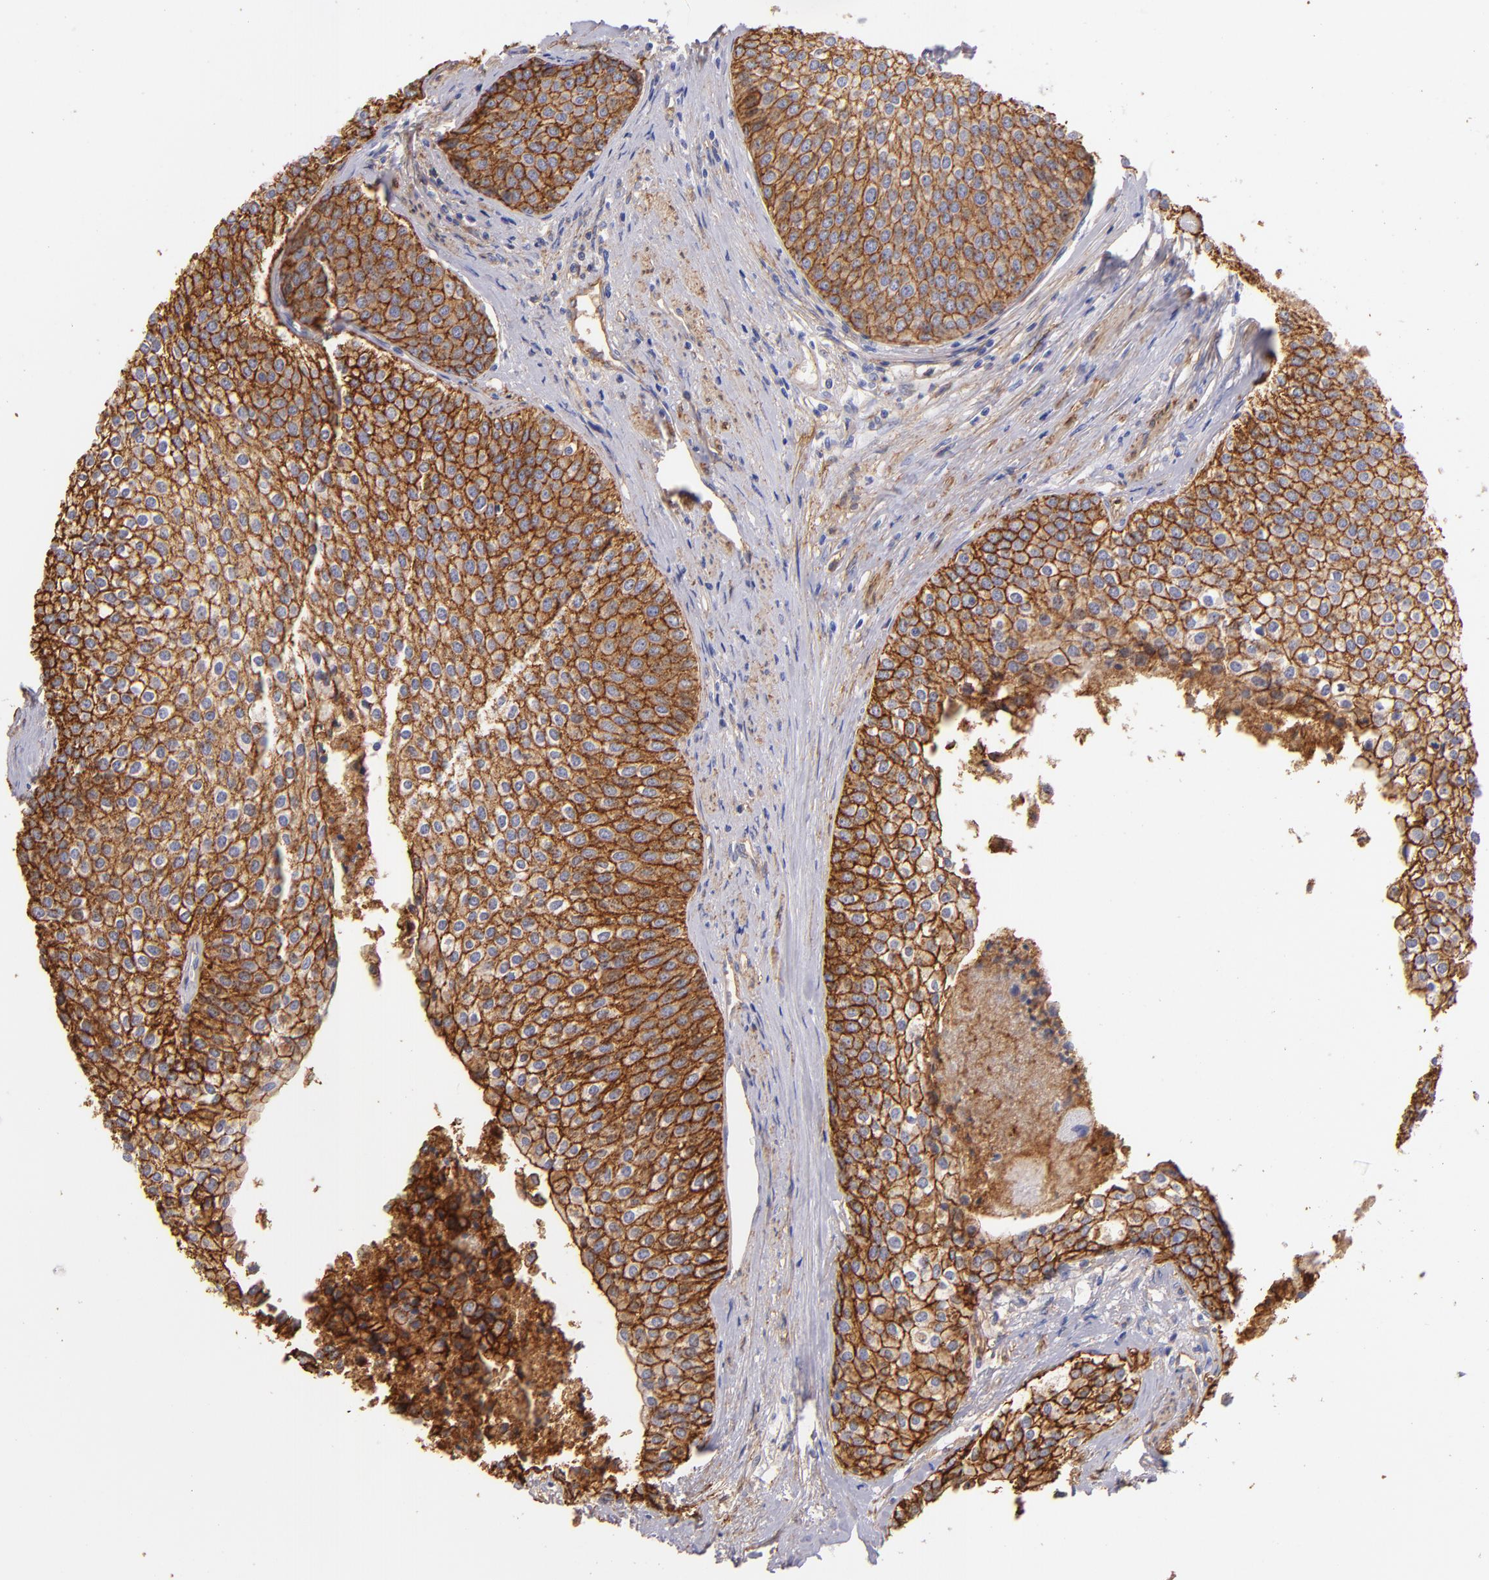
{"staining": {"intensity": "strong", "quantity": ">75%", "location": "cytoplasmic/membranous"}, "tissue": "urothelial cancer", "cell_type": "Tumor cells", "image_type": "cancer", "snomed": [{"axis": "morphology", "description": "Urothelial carcinoma, Low grade"}, {"axis": "topography", "description": "Urinary bladder"}], "caption": "The immunohistochemical stain labels strong cytoplasmic/membranous positivity in tumor cells of urothelial carcinoma (low-grade) tissue.", "gene": "CD151", "patient": {"sex": "female", "age": 73}}